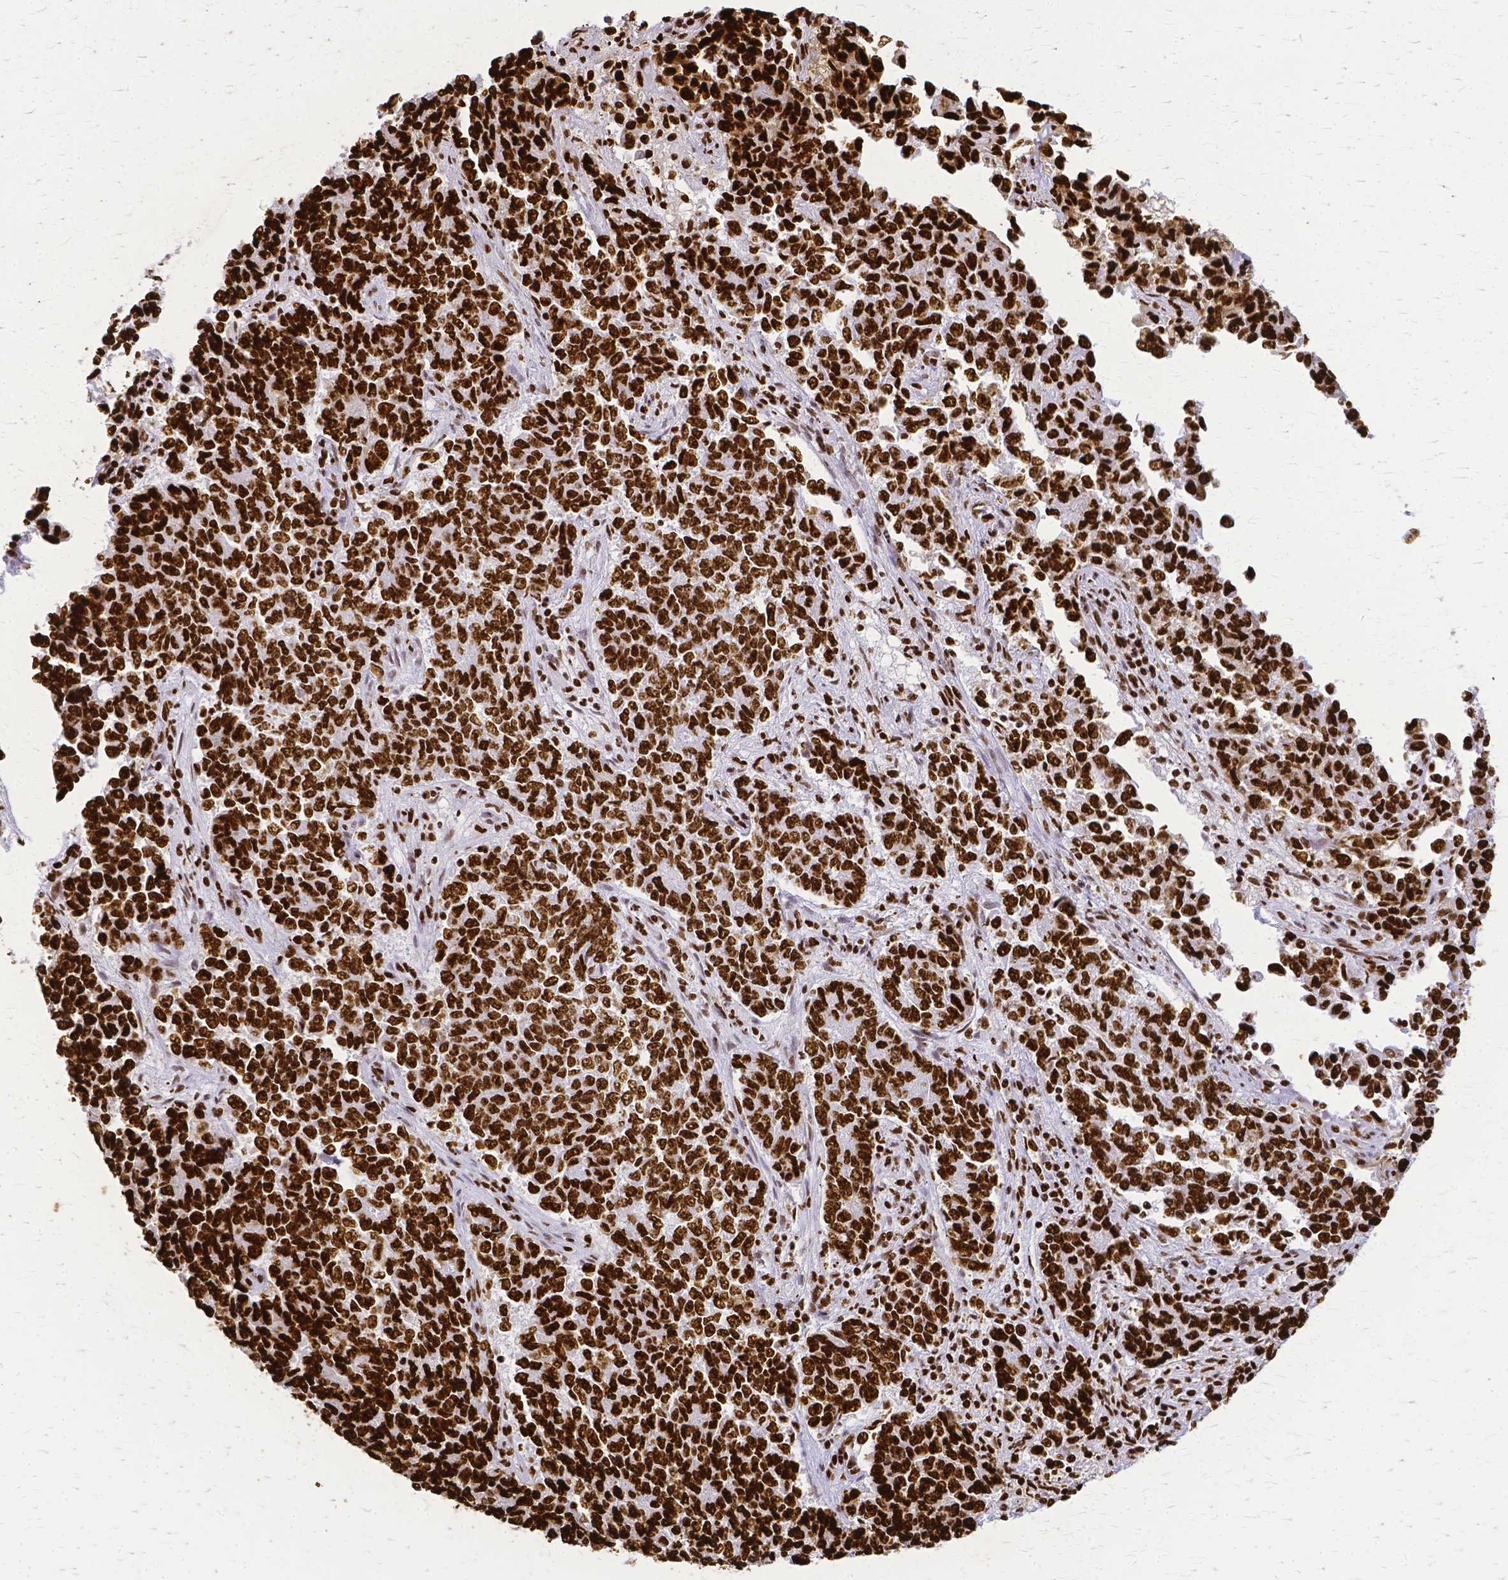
{"staining": {"intensity": "strong", "quantity": ">75%", "location": "nuclear"}, "tissue": "endometrial cancer", "cell_type": "Tumor cells", "image_type": "cancer", "snomed": [{"axis": "morphology", "description": "Adenocarcinoma, NOS"}, {"axis": "topography", "description": "Endometrium"}], "caption": "Endometrial adenocarcinoma was stained to show a protein in brown. There is high levels of strong nuclear positivity in about >75% of tumor cells.", "gene": "SFPQ", "patient": {"sex": "female", "age": 80}}